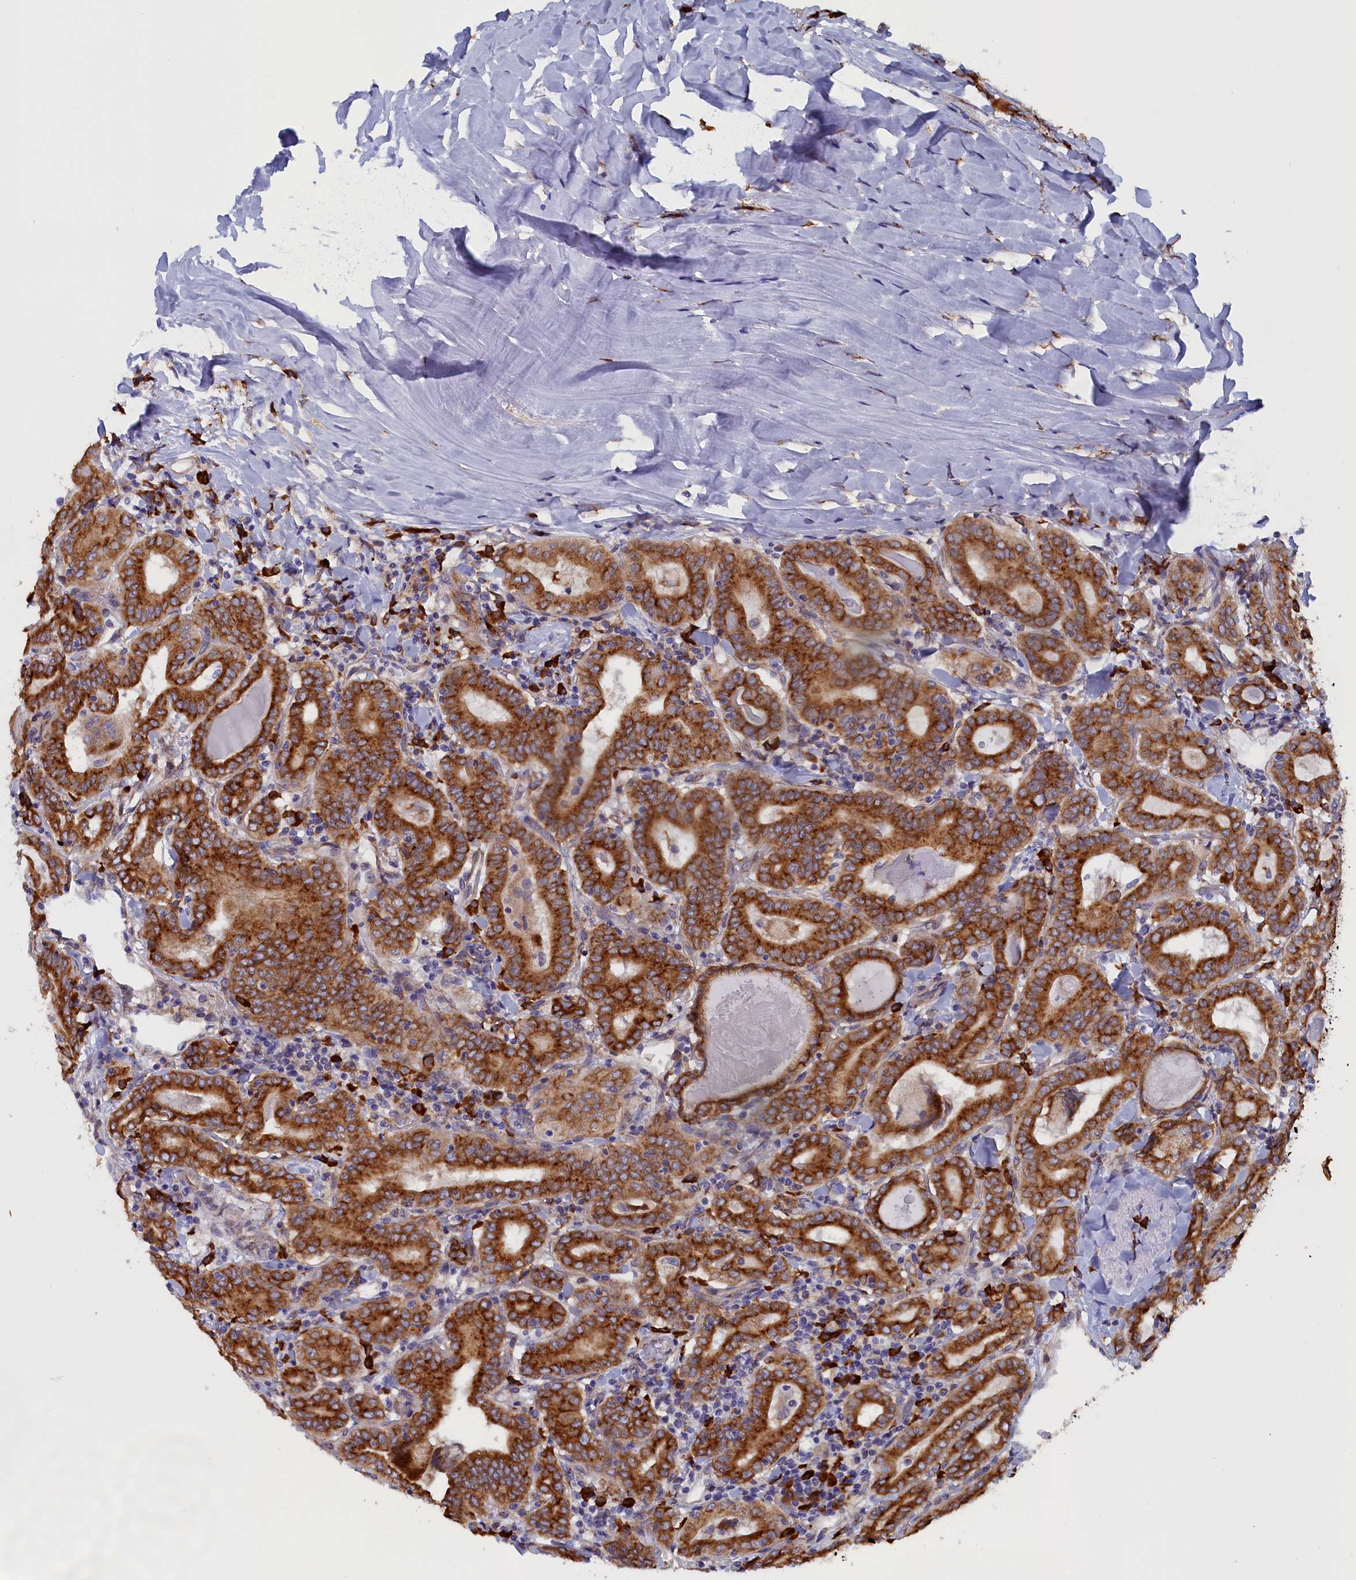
{"staining": {"intensity": "strong", "quantity": ">75%", "location": "cytoplasmic/membranous"}, "tissue": "thyroid cancer", "cell_type": "Tumor cells", "image_type": "cancer", "snomed": [{"axis": "morphology", "description": "Papillary adenocarcinoma, NOS"}, {"axis": "topography", "description": "Thyroid gland"}], "caption": "A histopathology image showing strong cytoplasmic/membranous positivity in approximately >75% of tumor cells in thyroid cancer, as visualized by brown immunohistochemical staining.", "gene": "CCDC68", "patient": {"sex": "female", "age": 72}}